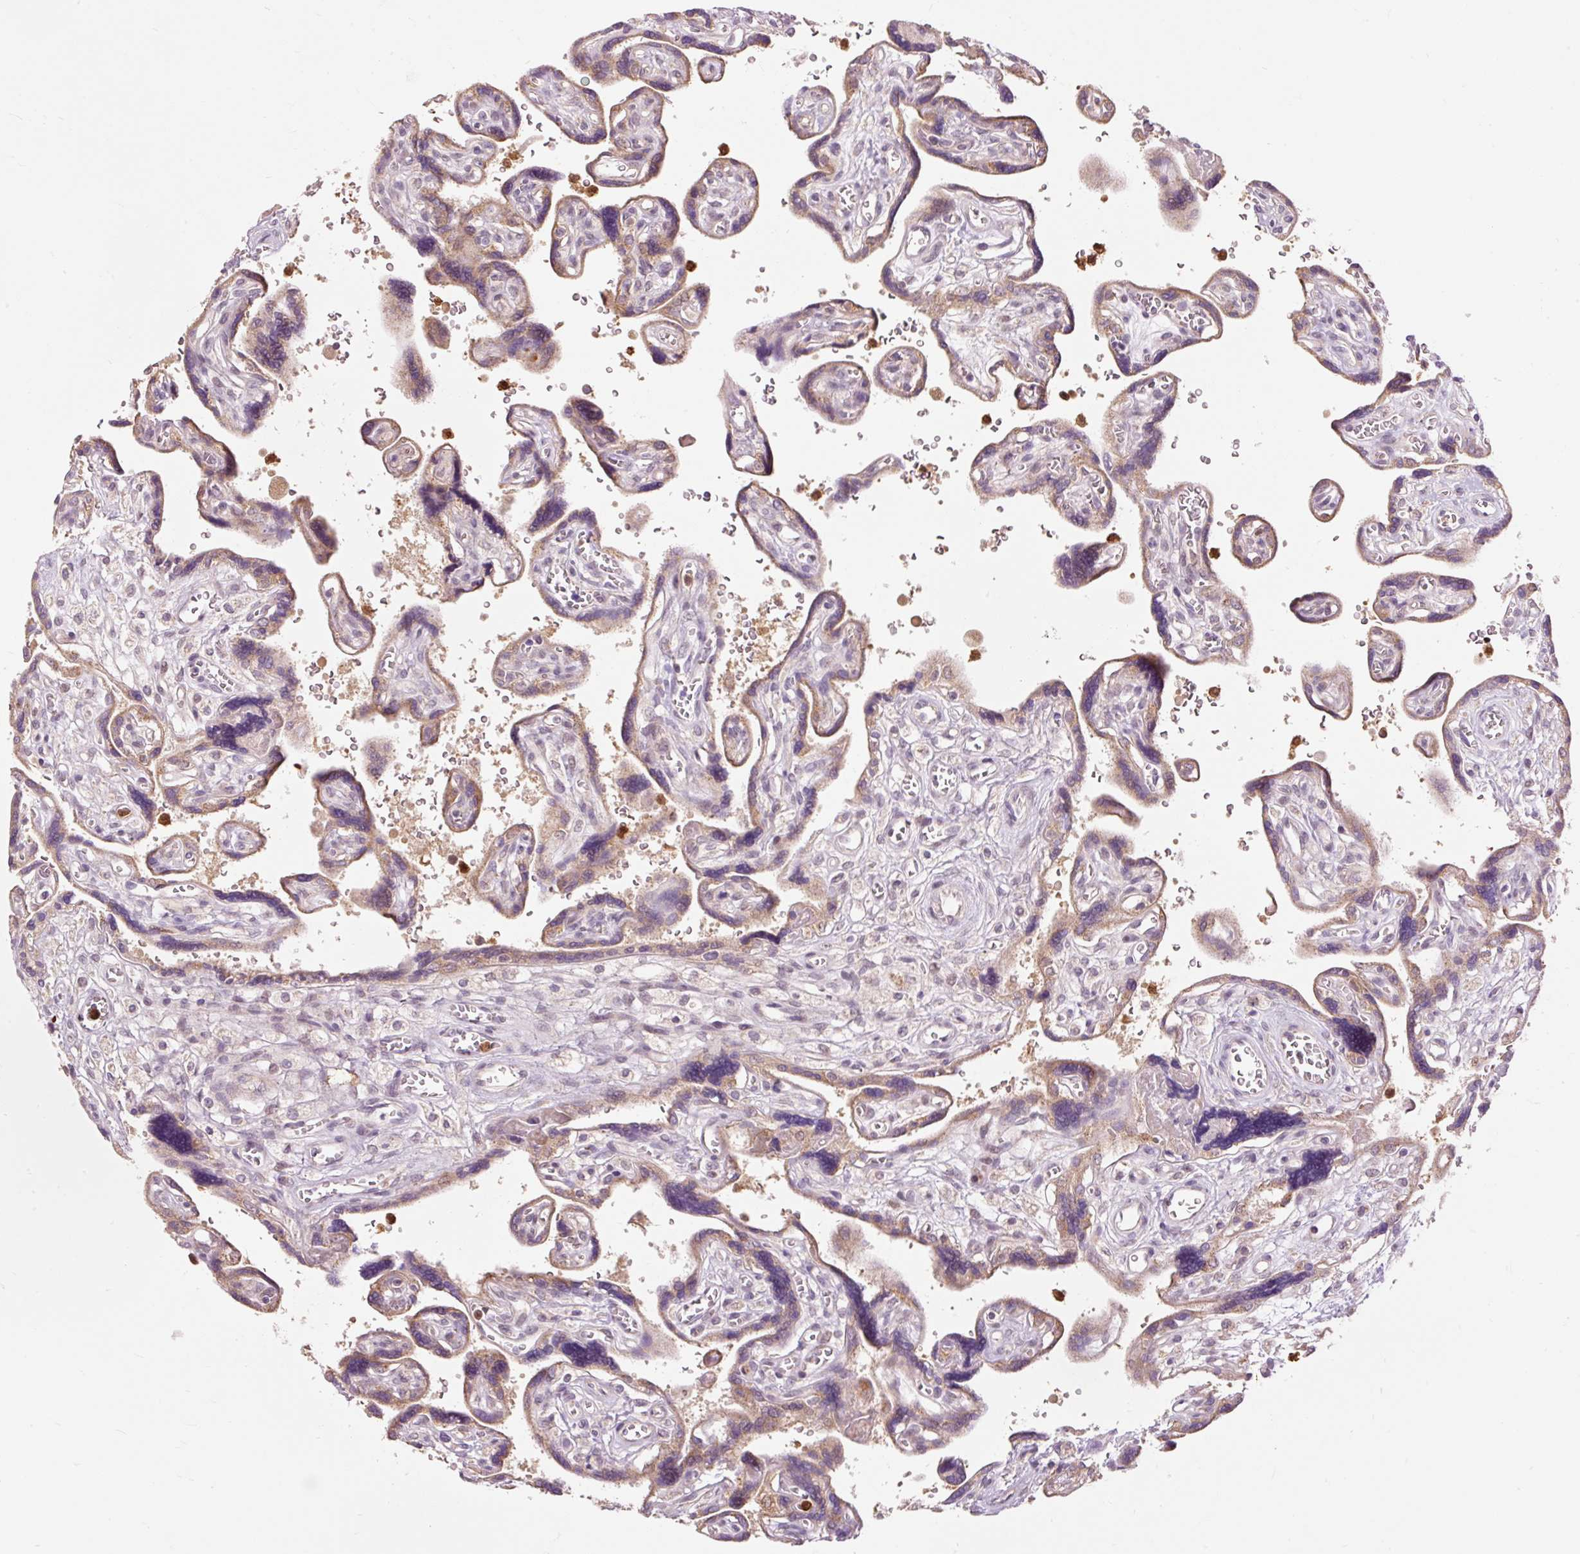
{"staining": {"intensity": "moderate", "quantity": ">75%", "location": "cytoplasmic/membranous"}, "tissue": "placenta", "cell_type": "Trophoblastic cells", "image_type": "normal", "snomed": [{"axis": "morphology", "description": "Normal tissue, NOS"}, {"axis": "topography", "description": "Placenta"}], "caption": "A high-resolution image shows immunohistochemistry staining of unremarkable placenta, which exhibits moderate cytoplasmic/membranous expression in approximately >75% of trophoblastic cells.", "gene": "PRDX5", "patient": {"sex": "female", "age": 39}}